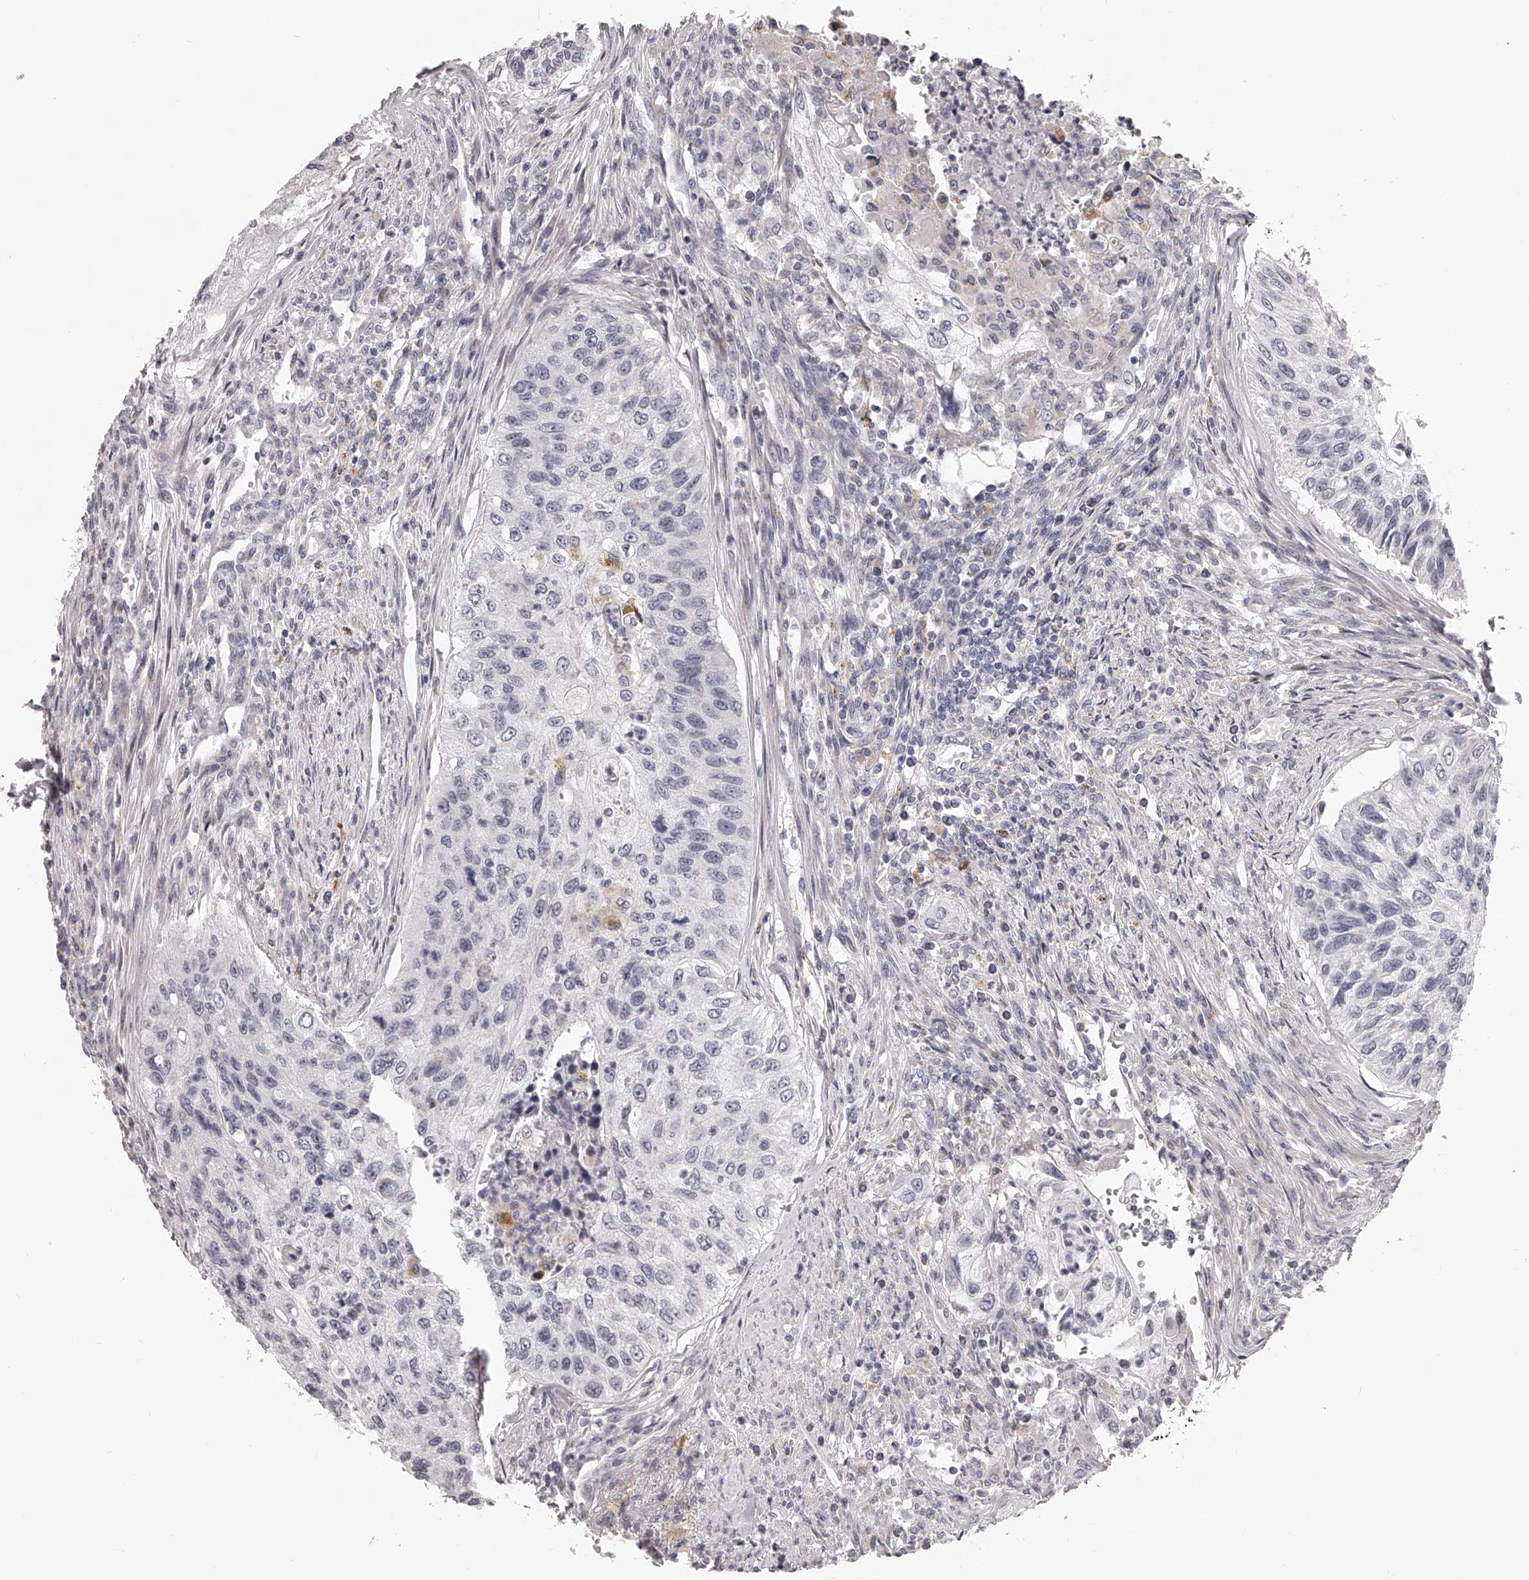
{"staining": {"intensity": "negative", "quantity": "none", "location": "none"}, "tissue": "urothelial cancer", "cell_type": "Tumor cells", "image_type": "cancer", "snomed": [{"axis": "morphology", "description": "Urothelial carcinoma, High grade"}, {"axis": "topography", "description": "Urinary bladder"}], "caption": "DAB immunohistochemical staining of high-grade urothelial carcinoma reveals no significant expression in tumor cells.", "gene": "DMRT1", "patient": {"sex": "female", "age": 60}}